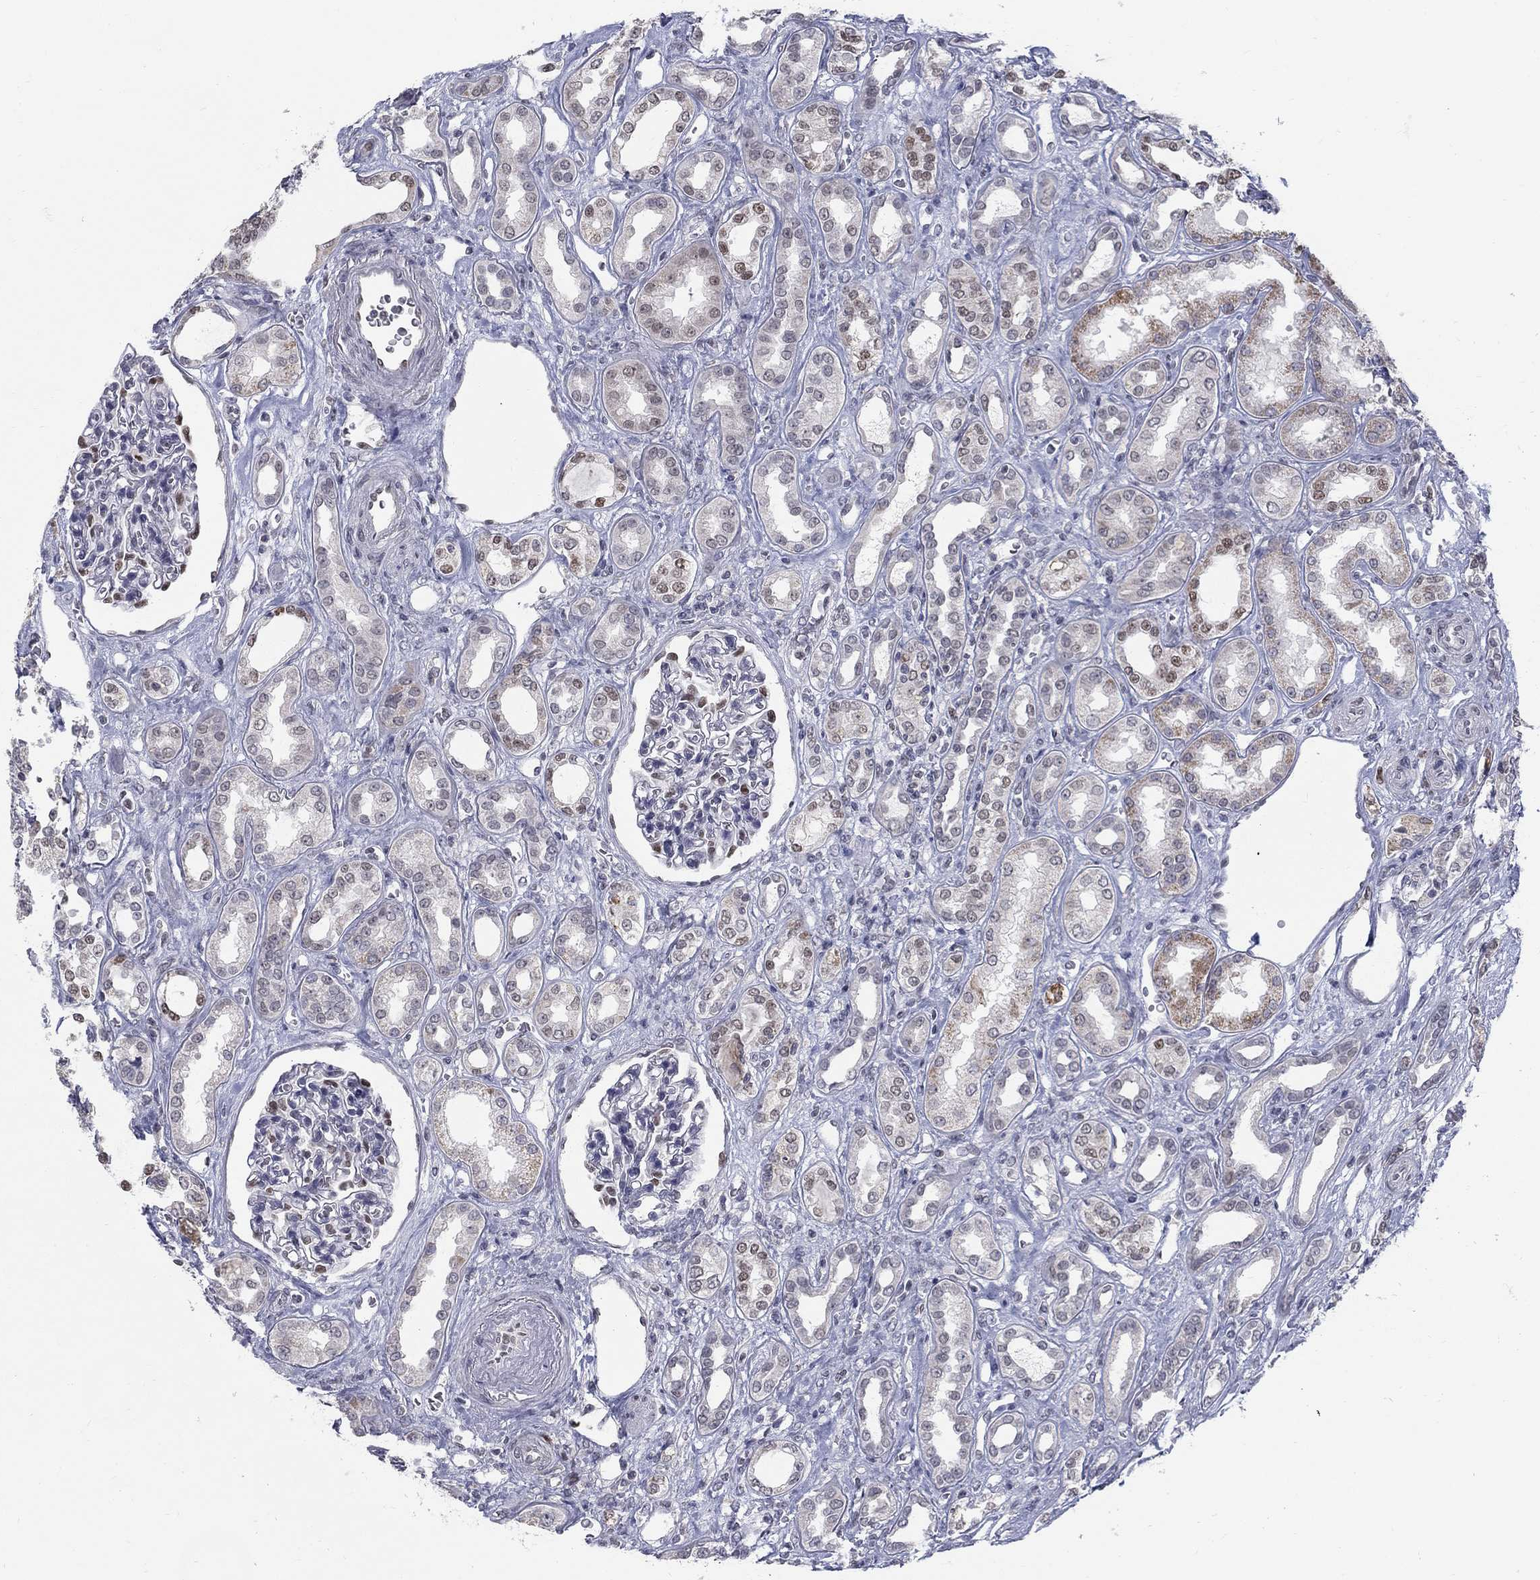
{"staining": {"intensity": "moderate", "quantity": "<25%", "location": "nuclear"}, "tissue": "renal cancer", "cell_type": "Tumor cells", "image_type": "cancer", "snomed": [{"axis": "morphology", "description": "Adenocarcinoma, NOS"}, {"axis": "topography", "description": "Kidney"}], "caption": "Tumor cells reveal low levels of moderate nuclear positivity in approximately <25% of cells in human renal cancer (adenocarcinoma). The staining was performed using DAB (3,3'-diaminobenzidine) to visualize the protein expression in brown, while the nuclei were stained in blue with hematoxylin (Magnification: 20x).", "gene": "GCFC2", "patient": {"sex": "male", "age": 63}}